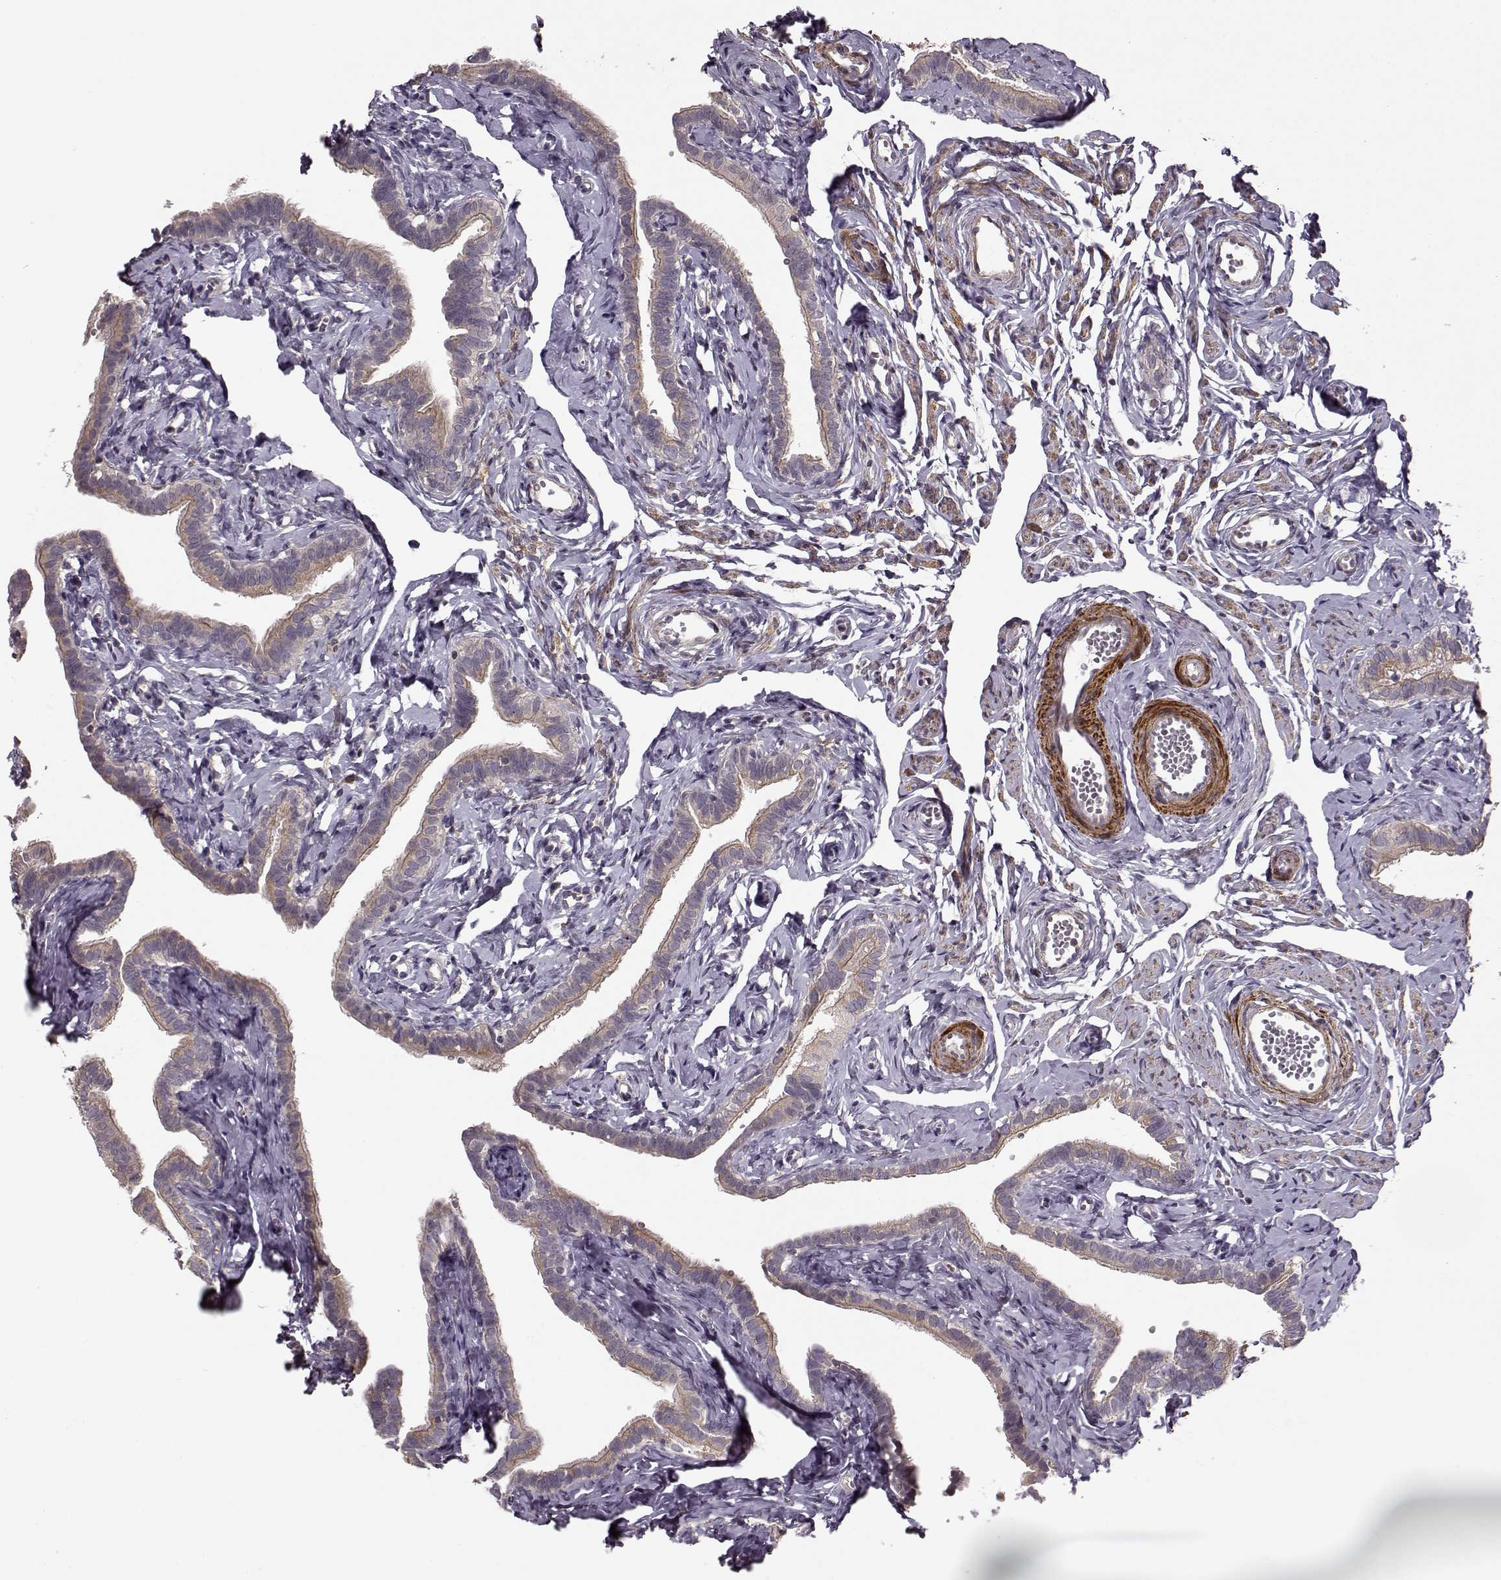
{"staining": {"intensity": "weak", "quantity": "<25%", "location": "cytoplasmic/membranous"}, "tissue": "fallopian tube", "cell_type": "Glandular cells", "image_type": "normal", "snomed": [{"axis": "morphology", "description": "Normal tissue, NOS"}, {"axis": "topography", "description": "Fallopian tube"}], "caption": "This image is of normal fallopian tube stained with immunohistochemistry (IHC) to label a protein in brown with the nuclei are counter-stained blue. There is no expression in glandular cells. The staining is performed using DAB brown chromogen with nuclei counter-stained in using hematoxylin.", "gene": "SLAIN2", "patient": {"sex": "female", "age": 41}}